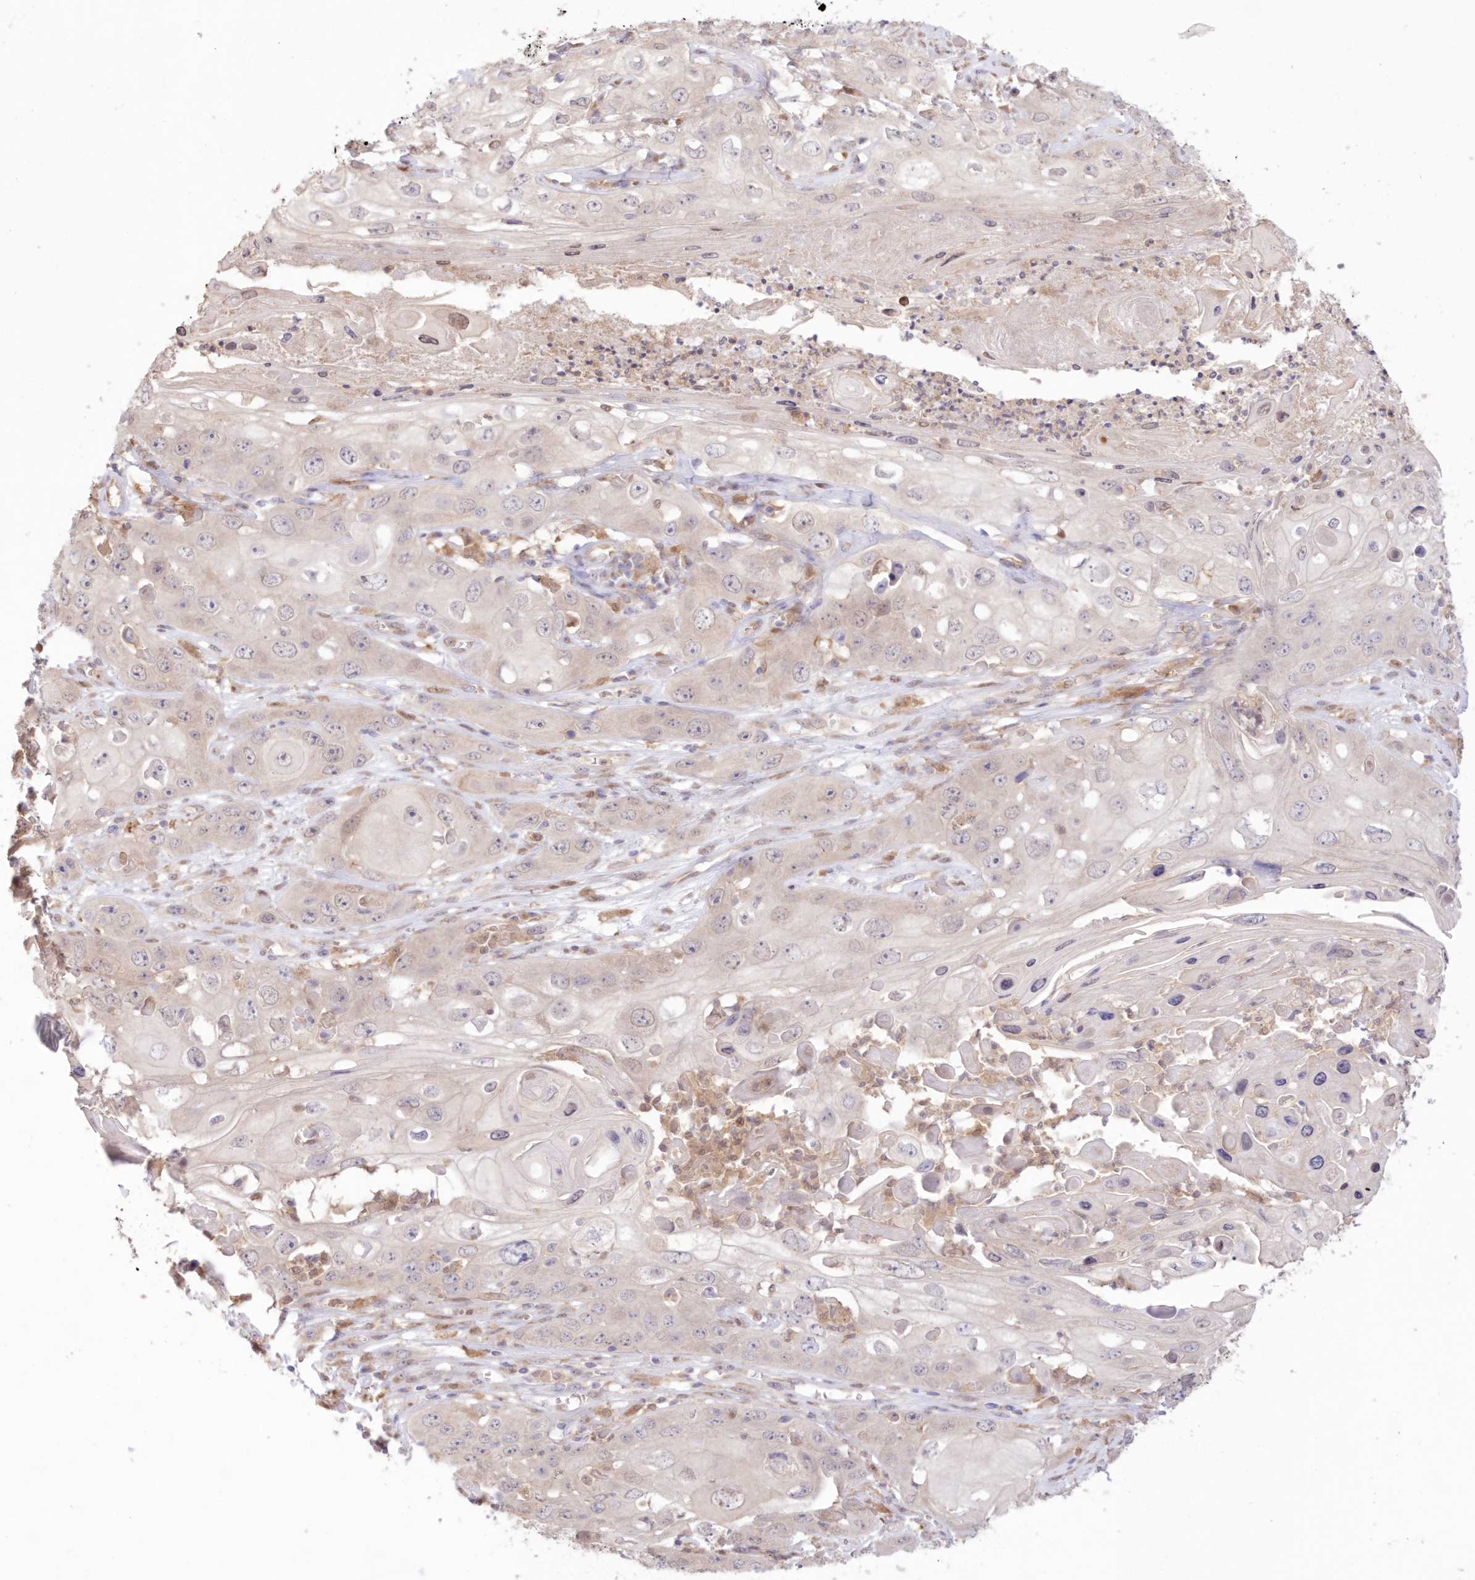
{"staining": {"intensity": "negative", "quantity": "none", "location": "none"}, "tissue": "skin cancer", "cell_type": "Tumor cells", "image_type": "cancer", "snomed": [{"axis": "morphology", "description": "Squamous cell carcinoma, NOS"}, {"axis": "topography", "description": "Skin"}], "caption": "Immunohistochemistry photomicrograph of neoplastic tissue: human skin cancer (squamous cell carcinoma) stained with DAB (3,3'-diaminobenzidine) demonstrates no significant protein positivity in tumor cells.", "gene": "RNPEP", "patient": {"sex": "male", "age": 55}}